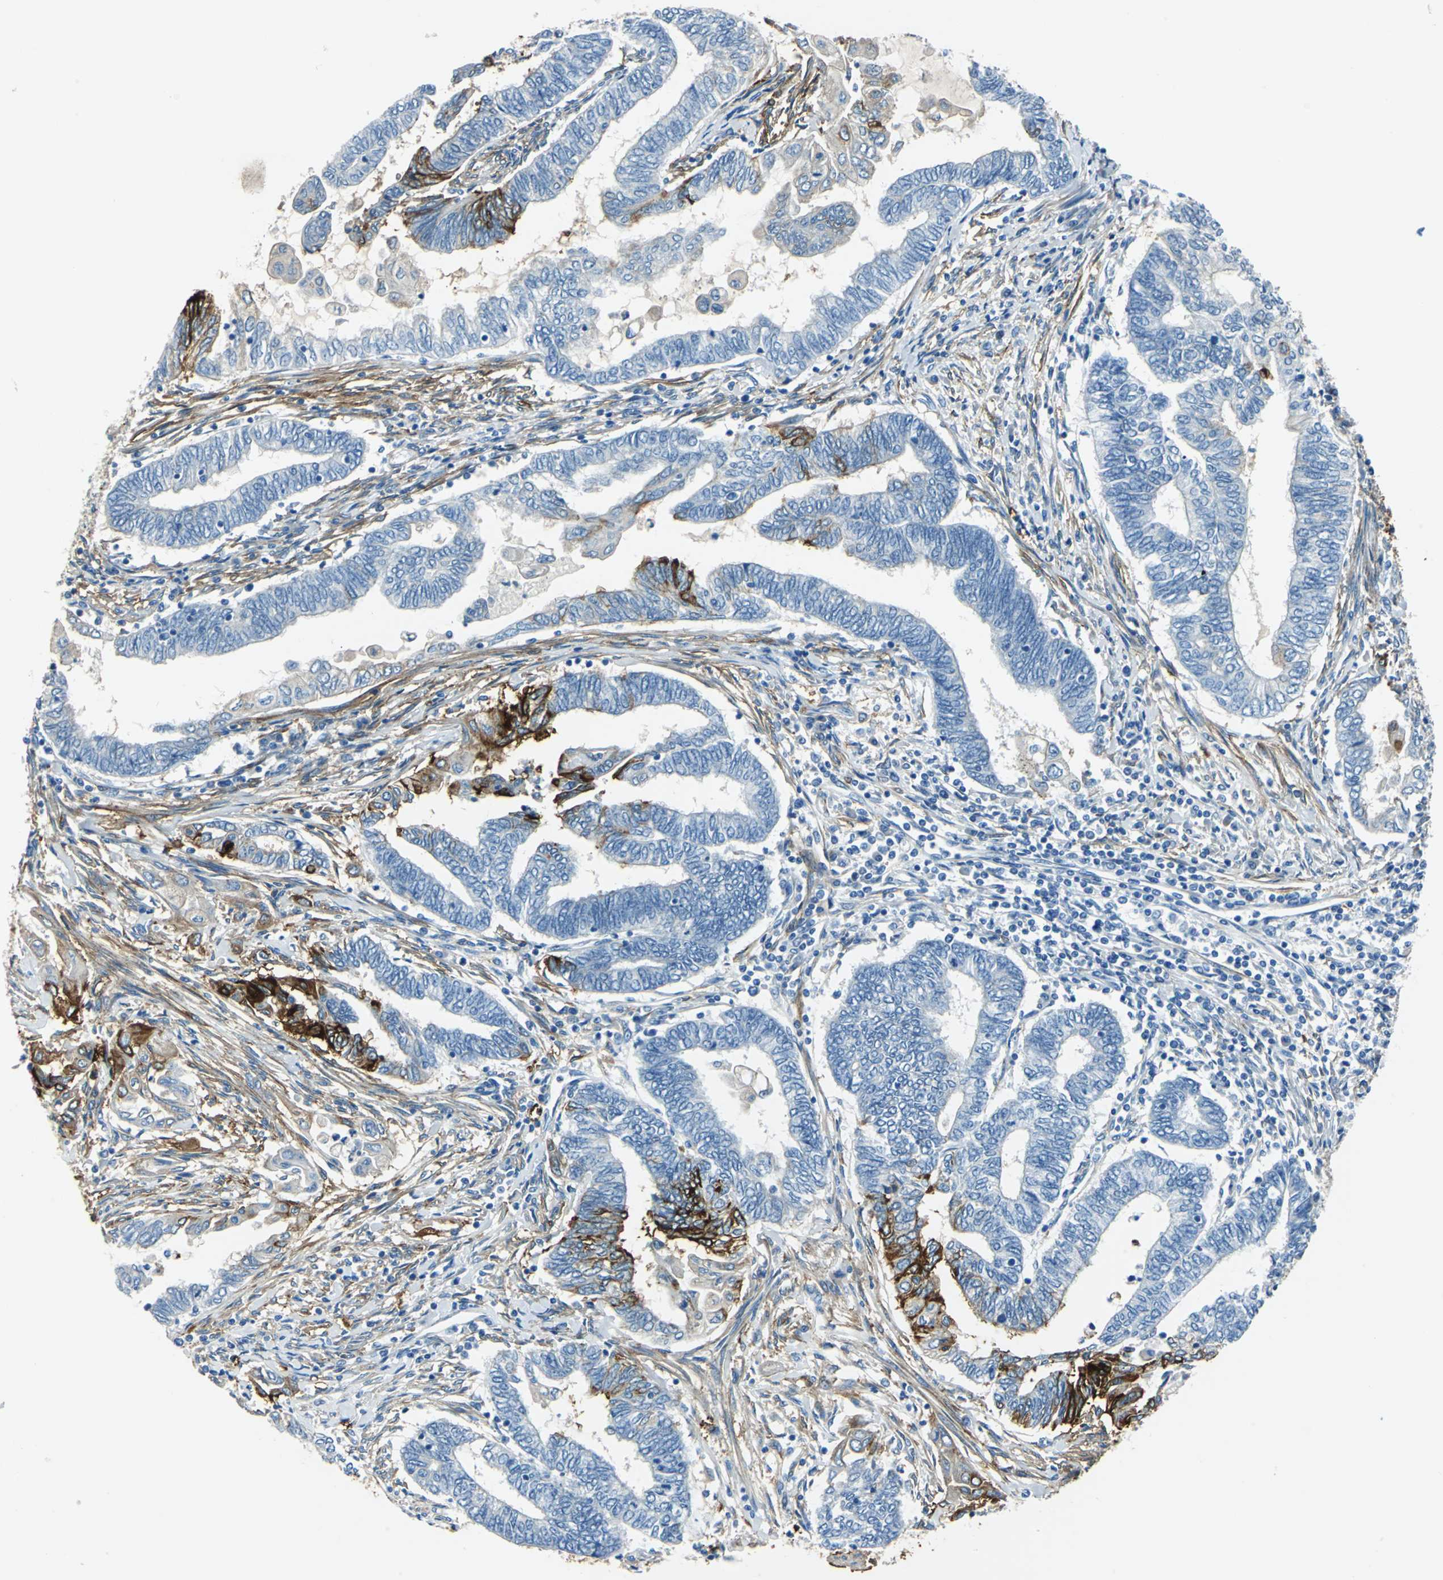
{"staining": {"intensity": "strong", "quantity": "<25%", "location": "cytoplasmic/membranous"}, "tissue": "endometrial cancer", "cell_type": "Tumor cells", "image_type": "cancer", "snomed": [{"axis": "morphology", "description": "Adenocarcinoma, NOS"}, {"axis": "topography", "description": "Uterus"}, {"axis": "topography", "description": "Endometrium"}], "caption": "This micrograph reveals immunohistochemistry staining of human adenocarcinoma (endometrial), with medium strong cytoplasmic/membranous staining in about <25% of tumor cells.", "gene": "AKAP12", "patient": {"sex": "female", "age": 70}}